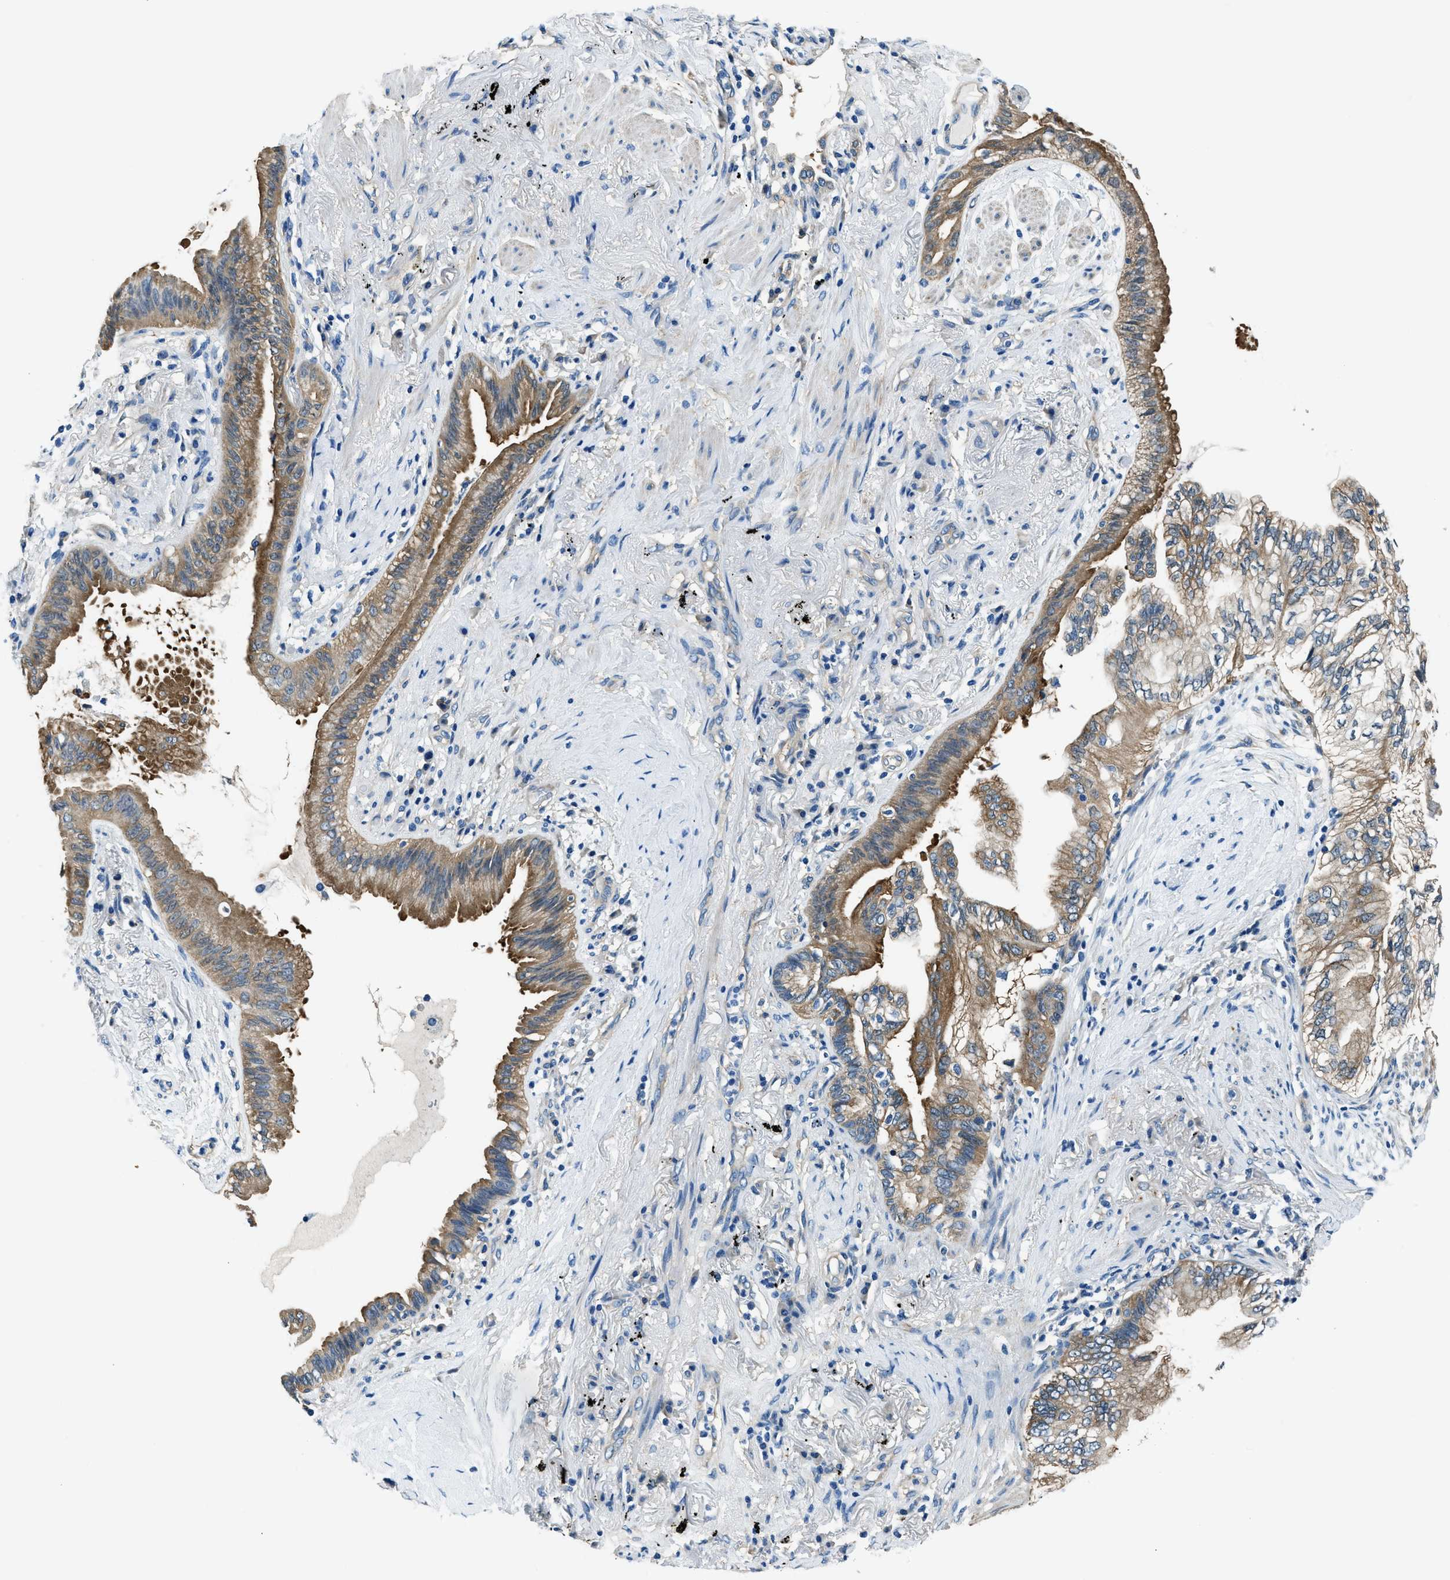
{"staining": {"intensity": "strong", "quantity": ">75%", "location": "cytoplasmic/membranous,nuclear"}, "tissue": "lung cancer", "cell_type": "Tumor cells", "image_type": "cancer", "snomed": [{"axis": "morphology", "description": "Normal tissue, NOS"}, {"axis": "morphology", "description": "Adenocarcinoma, NOS"}, {"axis": "topography", "description": "Bronchus"}, {"axis": "topography", "description": "Lung"}], "caption": "This is a micrograph of immunohistochemistry (IHC) staining of lung cancer, which shows strong positivity in the cytoplasmic/membranous and nuclear of tumor cells.", "gene": "TWF1", "patient": {"sex": "female", "age": 70}}